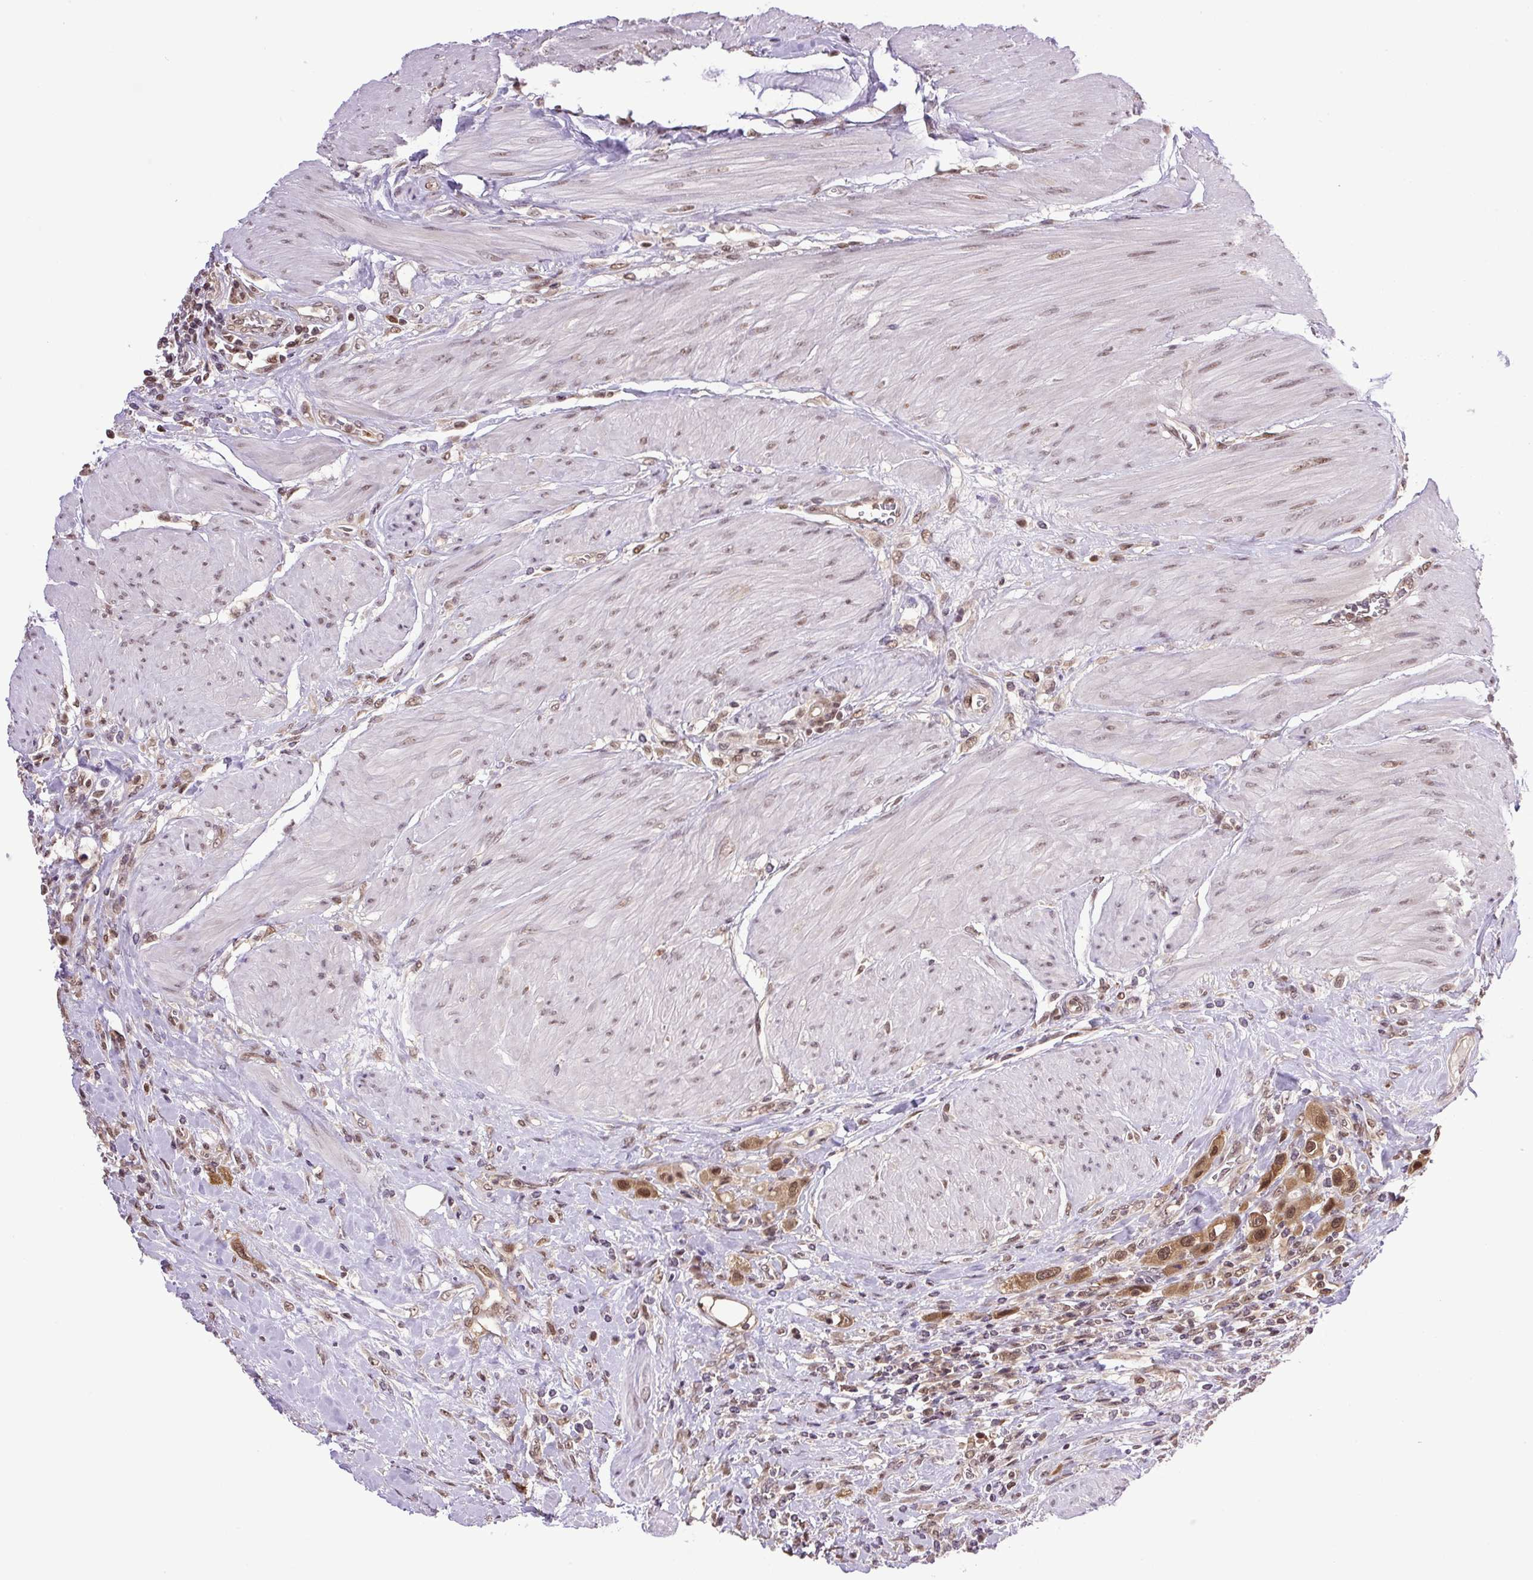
{"staining": {"intensity": "moderate", "quantity": ">75%", "location": "cytoplasmic/membranous,nuclear"}, "tissue": "urothelial cancer", "cell_type": "Tumor cells", "image_type": "cancer", "snomed": [{"axis": "morphology", "description": "Urothelial carcinoma, High grade"}, {"axis": "topography", "description": "Urinary bladder"}], "caption": "Protein staining of urothelial cancer tissue displays moderate cytoplasmic/membranous and nuclear expression in about >75% of tumor cells.", "gene": "SGTA", "patient": {"sex": "male", "age": 50}}